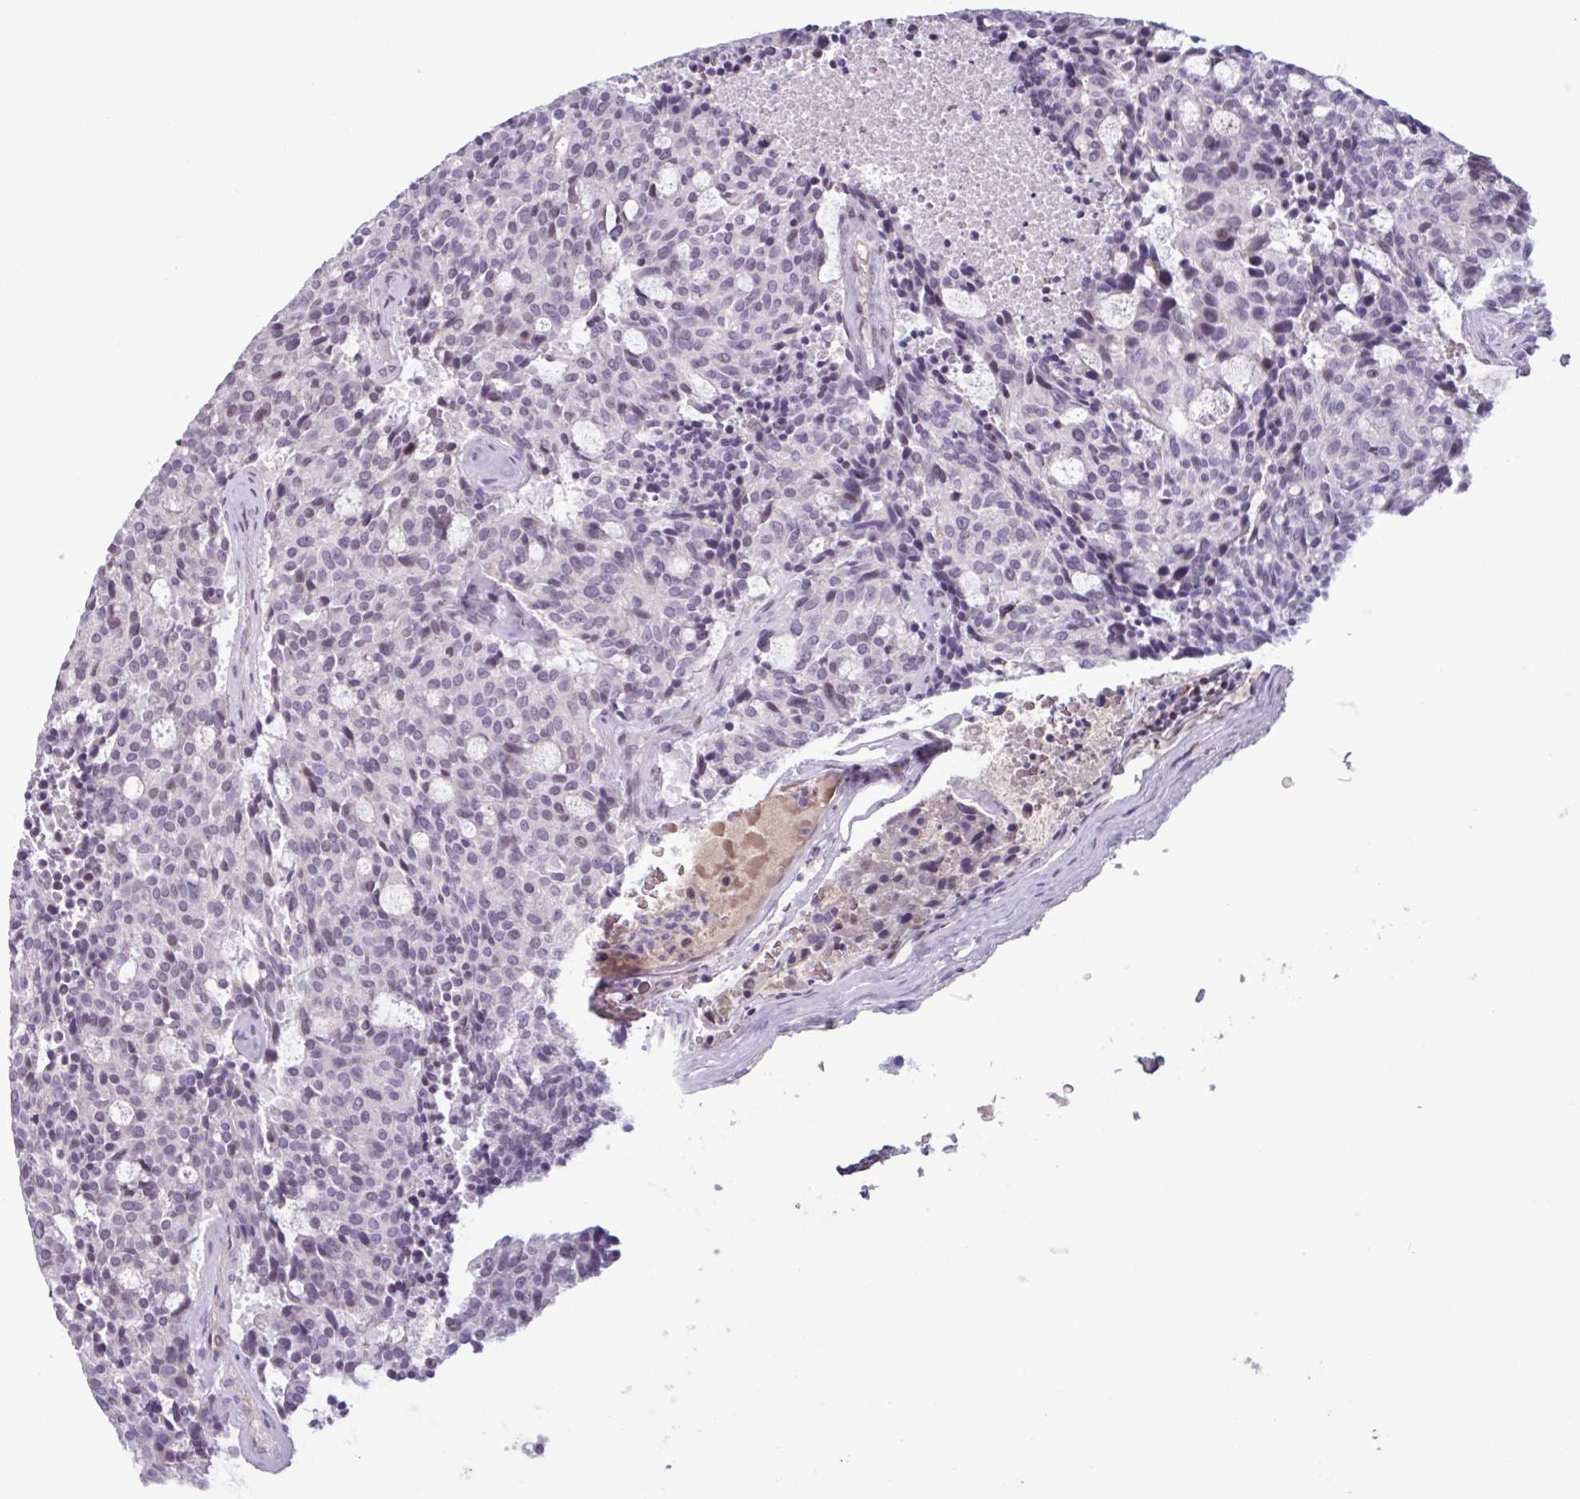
{"staining": {"intensity": "negative", "quantity": "none", "location": "none"}, "tissue": "carcinoid", "cell_type": "Tumor cells", "image_type": "cancer", "snomed": [{"axis": "morphology", "description": "Carcinoid, malignant, NOS"}, {"axis": "topography", "description": "Pancreas"}], "caption": "Malignant carcinoid was stained to show a protein in brown. There is no significant expression in tumor cells.", "gene": "ZNF575", "patient": {"sex": "female", "age": 54}}